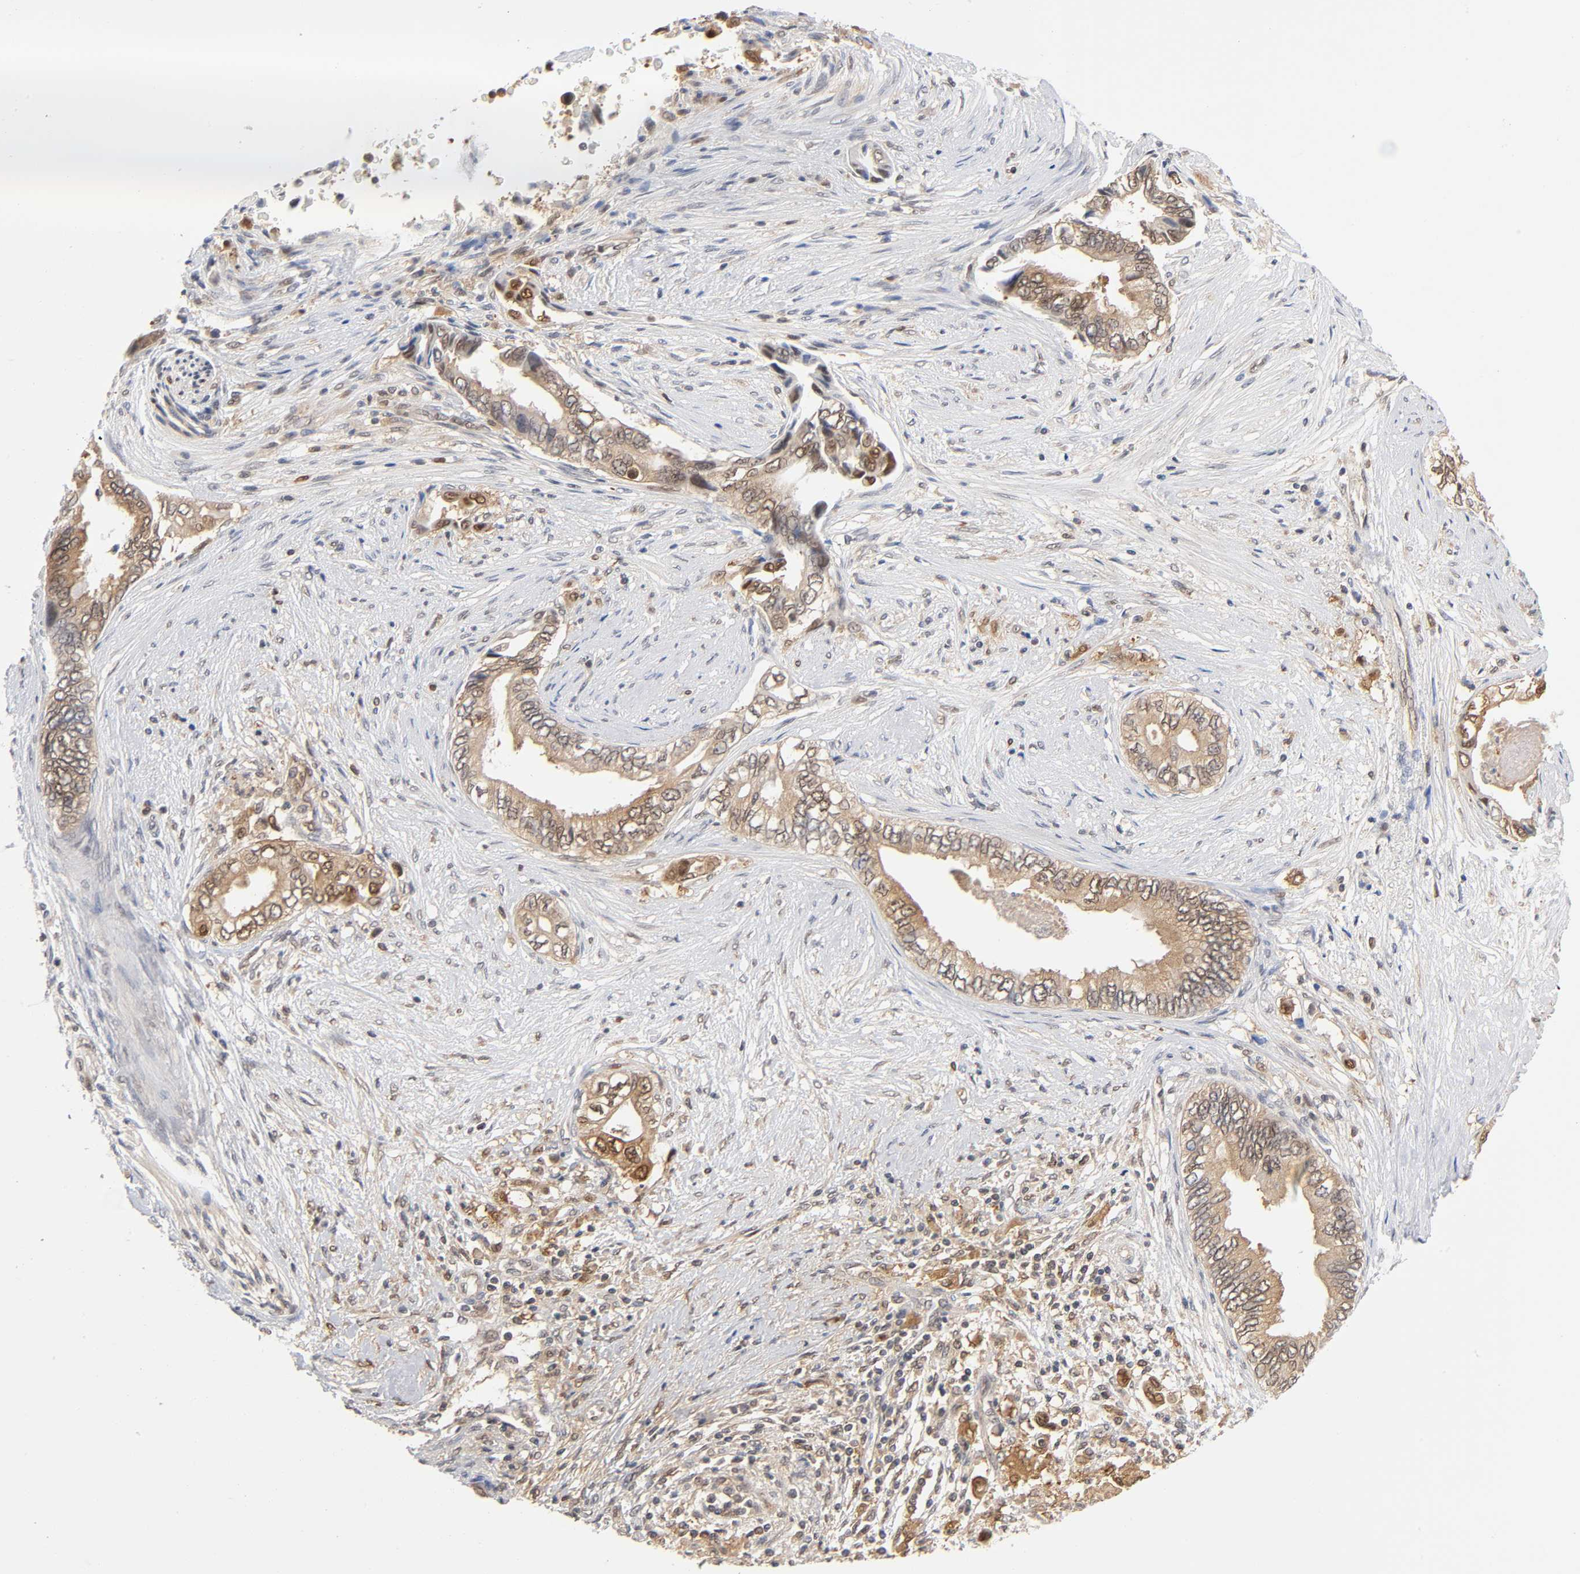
{"staining": {"intensity": "moderate", "quantity": ">75%", "location": "cytoplasmic/membranous"}, "tissue": "pancreatic cancer", "cell_type": "Tumor cells", "image_type": "cancer", "snomed": [{"axis": "morphology", "description": "Adenocarcinoma, NOS"}, {"axis": "topography", "description": "Pancreas"}], "caption": "Tumor cells reveal medium levels of moderate cytoplasmic/membranous staining in approximately >75% of cells in human pancreatic cancer.", "gene": "DFFB", "patient": {"sex": "female", "age": 66}}